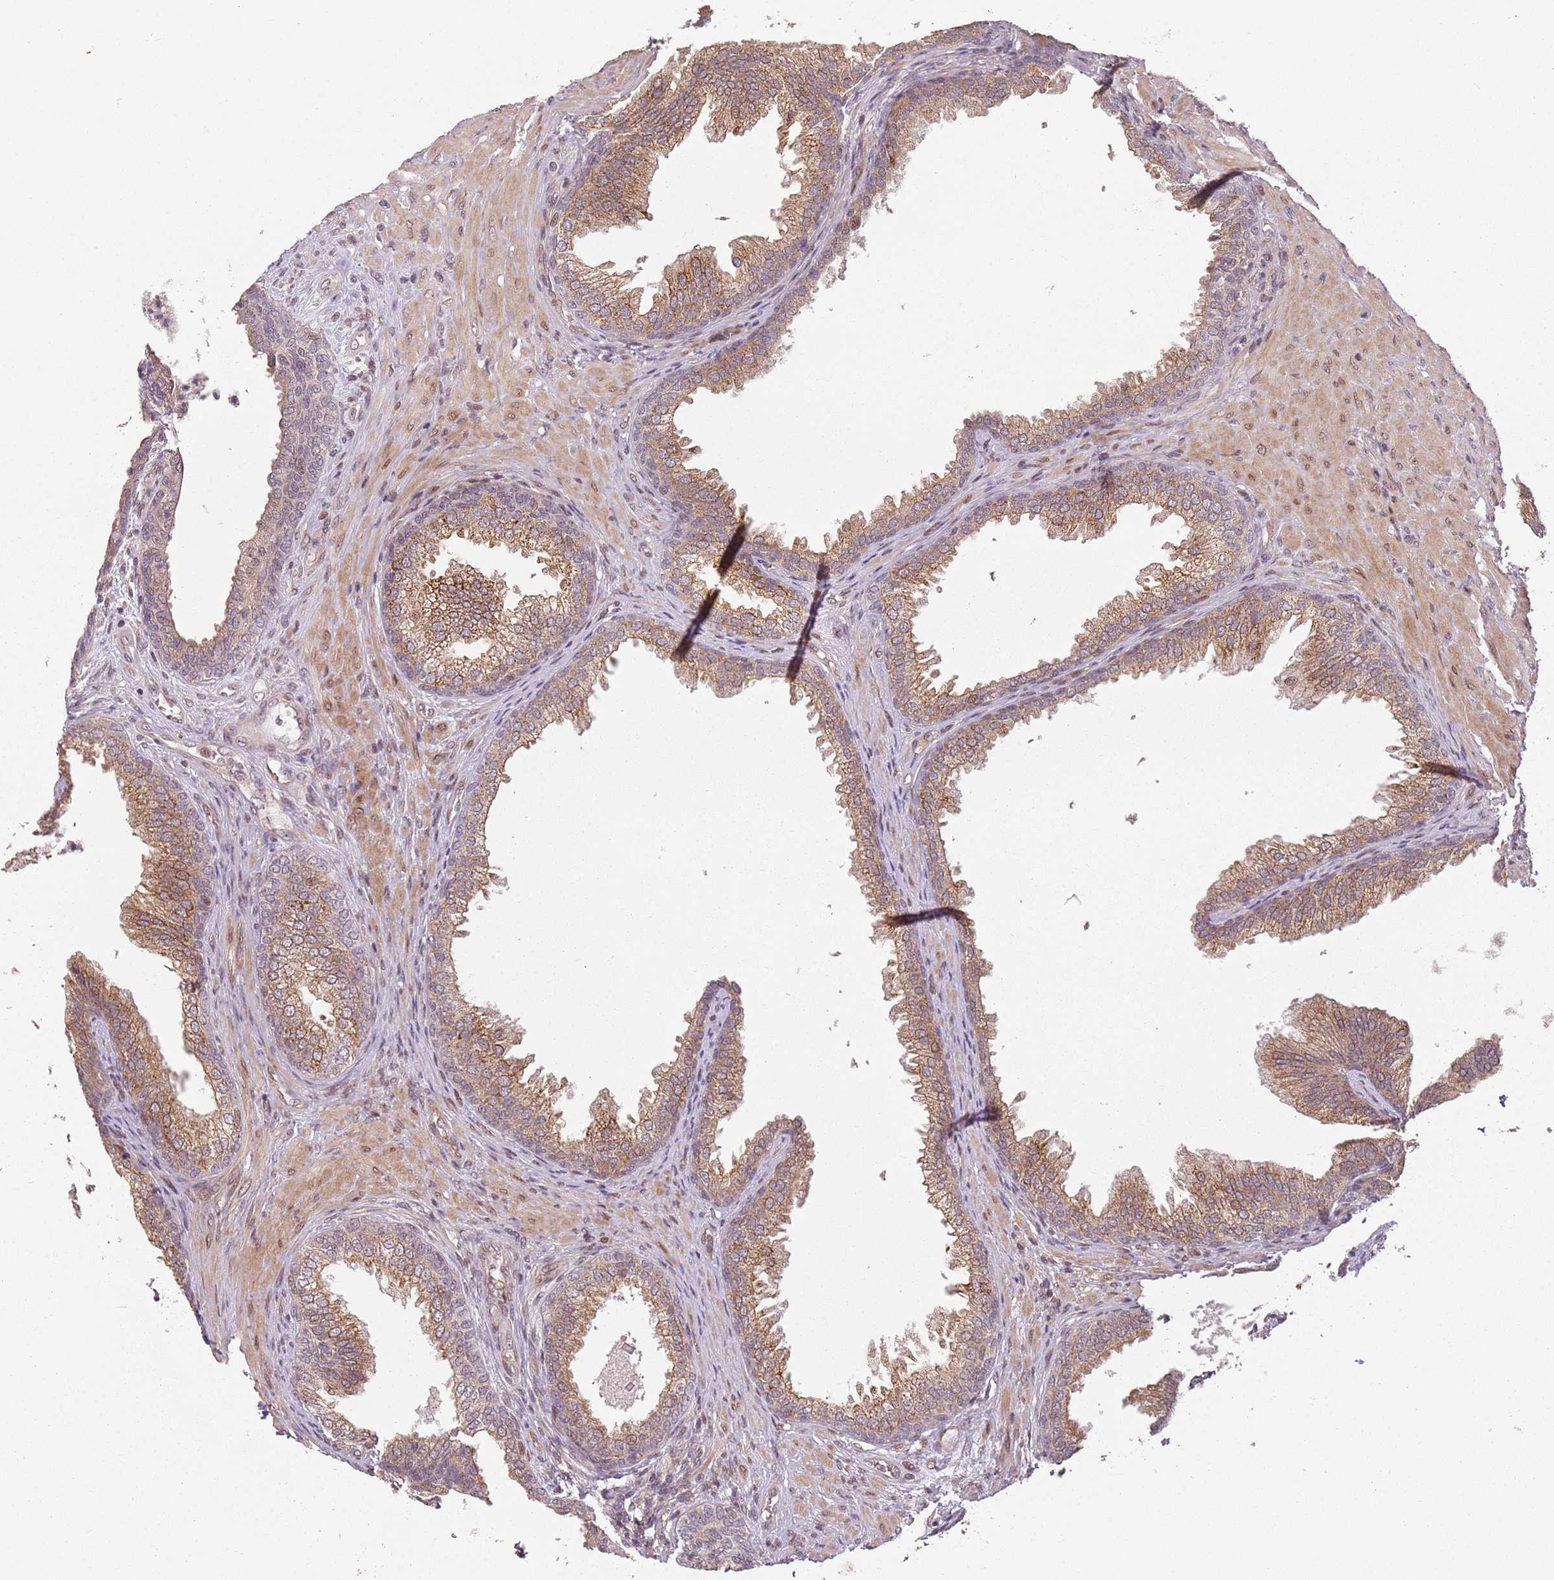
{"staining": {"intensity": "moderate", "quantity": ">75%", "location": "cytoplasmic/membranous"}, "tissue": "prostate", "cell_type": "Glandular cells", "image_type": "normal", "snomed": [{"axis": "morphology", "description": "Normal tissue, NOS"}, {"axis": "topography", "description": "Prostate"}], "caption": "The image demonstrates immunohistochemical staining of normal prostate. There is moderate cytoplasmic/membranous staining is present in approximately >75% of glandular cells. The staining was performed using DAB to visualize the protein expression in brown, while the nuclei were stained in blue with hematoxylin (Magnification: 20x).", "gene": "CHURC1", "patient": {"sex": "male", "age": 76}}